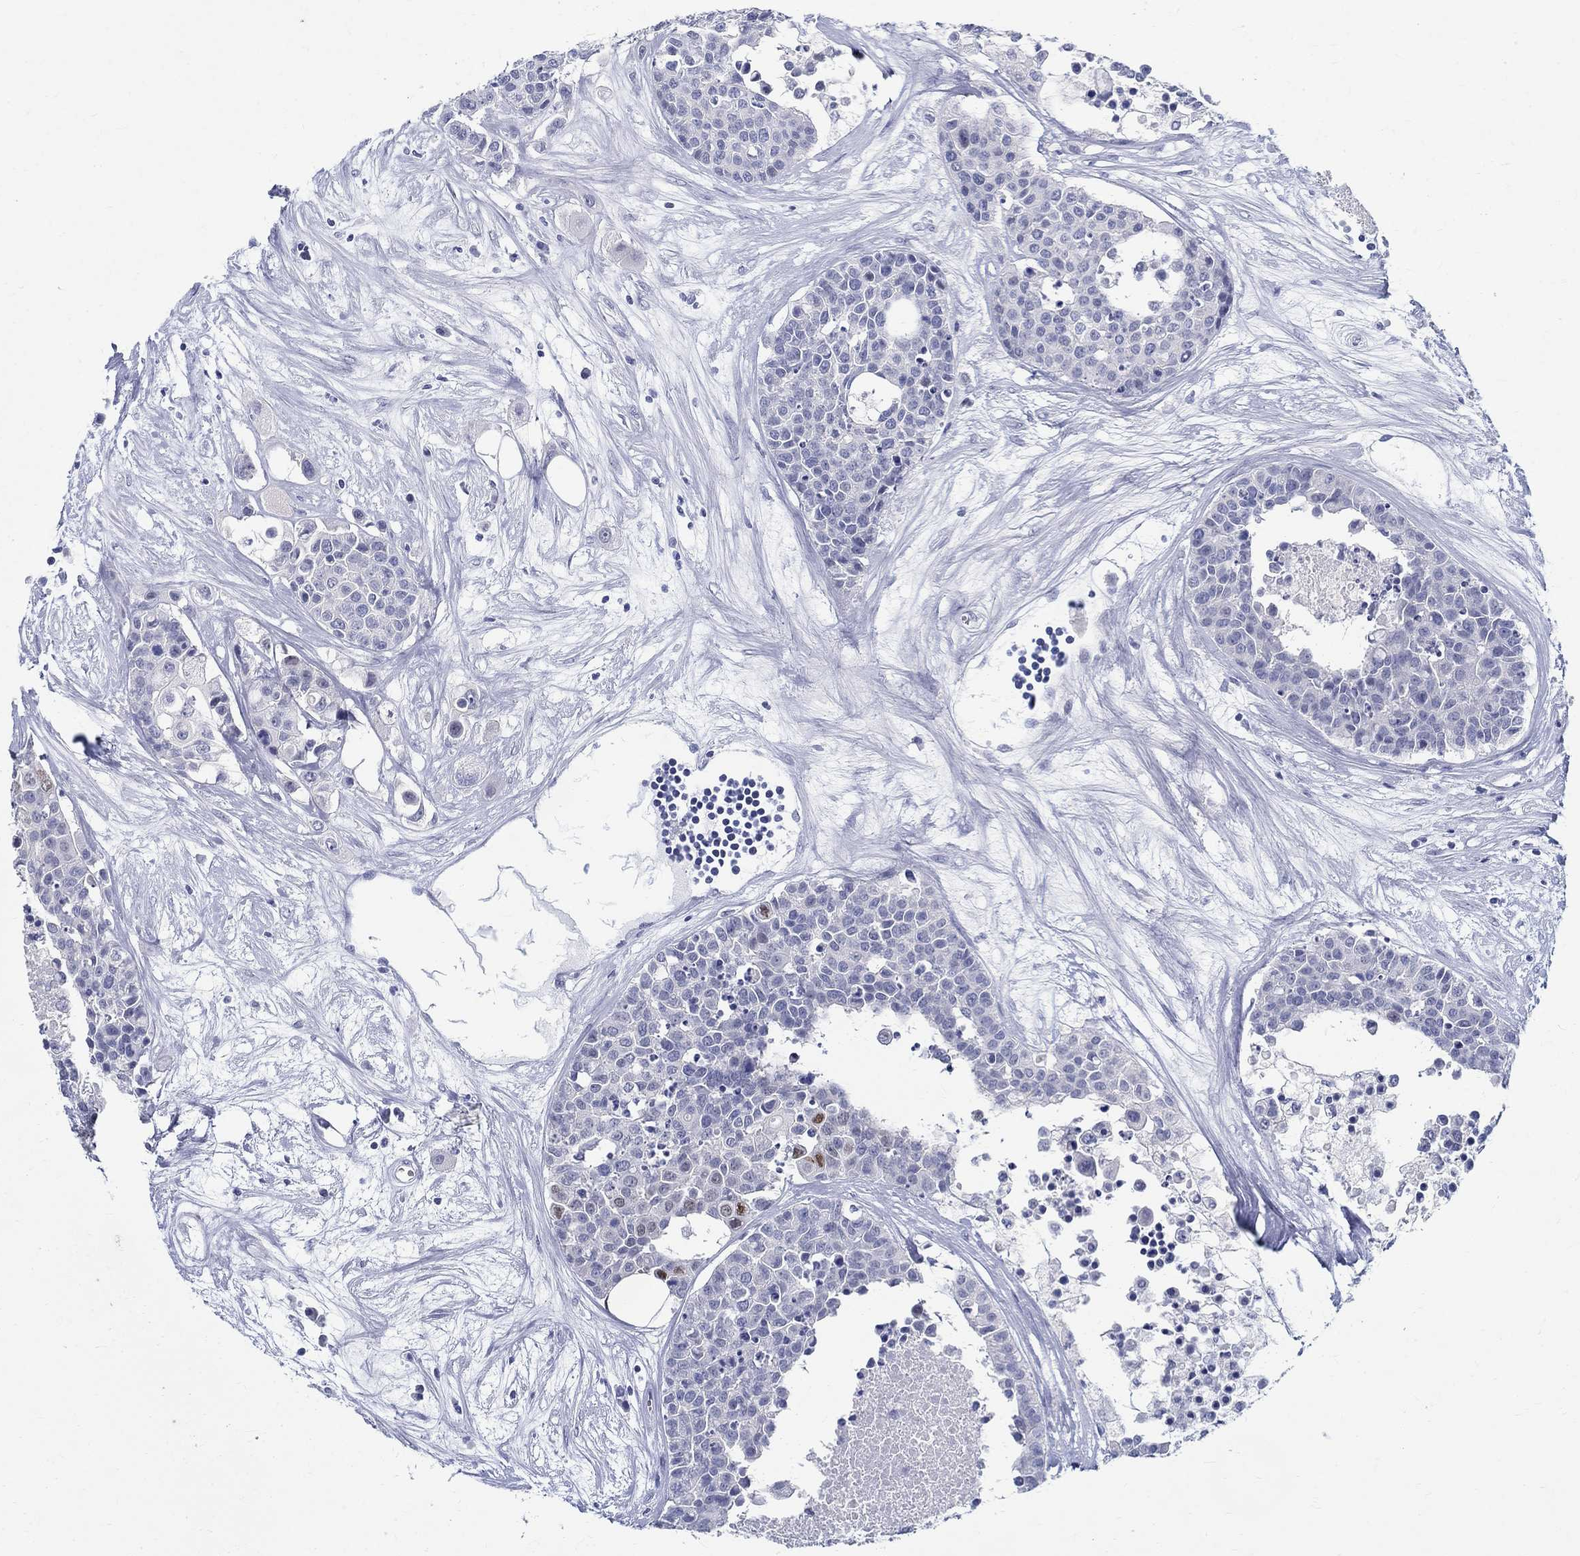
{"staining": {"intensity": "weak", "quantity": "<25%", "location": "cytoplasmic/membranous"}, "tissue": "carcinoid", "cell_type": "Tumor cells", "image_type": "cancer", "snomed": [{"axis": "morphology", "description": "Carcinoid, malignant, NOS"}, {"axis": "topography", "description": "Colon"}], "caption": "Image shows no protein positivity in tumor cells of carcinoid (malignant) tissue. (Stains: DAB (3,3'-diaminobenzidine) IHC with hematoxylin counter stain, Microscopy: brightfield microscopy at high magnification).", "gene": "BSPRY", "patient": {"sex": "male", "age": 81}}